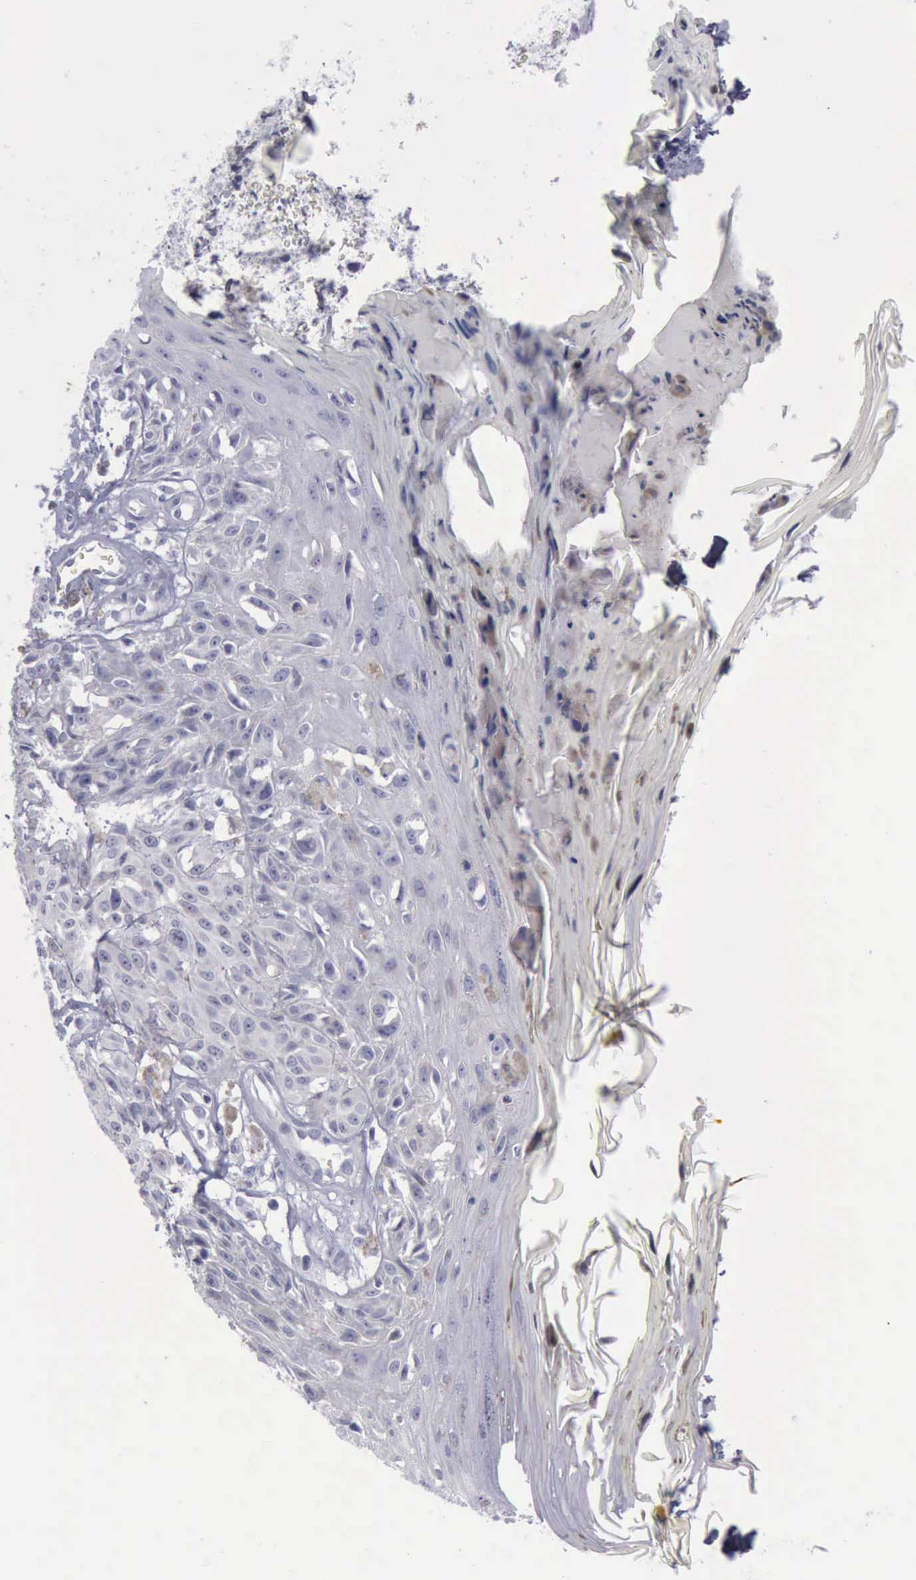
{"staining": {"intensity": "negative", "quantity": "none", "location": "none"}, "tissue": "melanoma", "cell_type": "Tumor cells", "image_type": "cancer", "snomed": [{"axis": "morphology", "description": "Malignant melanoma, NOS"}, {"axis": "topography", "description": "Skin"}], "caption": "This is a histopathology image of immunohistochemistry staining of malignant melanoma, which shows no positivity in tumor cells.", "gene": "KRT13", "patient": {"sex": "male", "age": 49}}